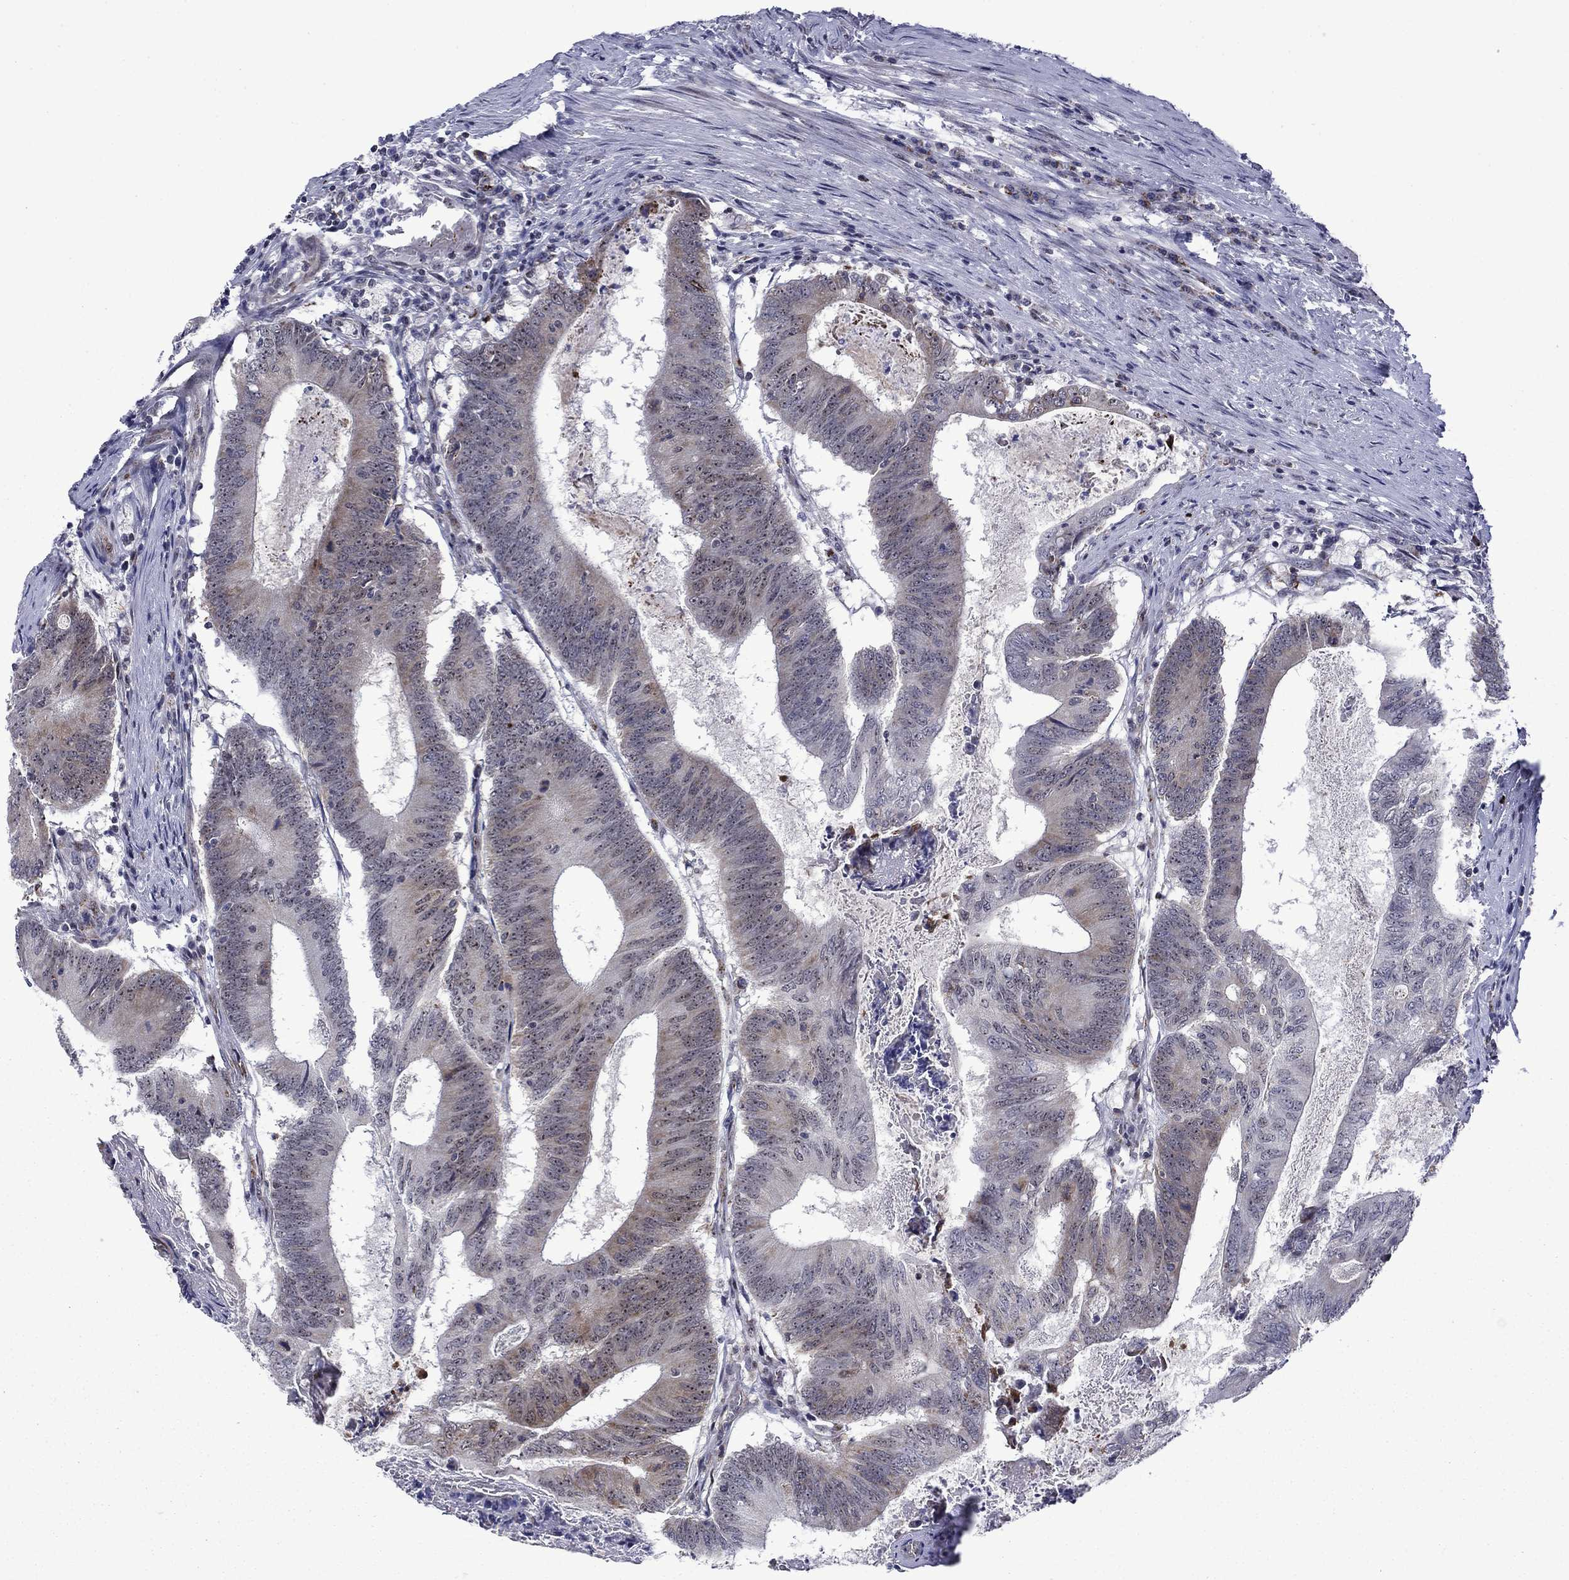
{"staining": {"intensity": "negative", "quantity": "none", "location": "none"}, "tissue": "colorectal cancer", "cell_type": "Tumor cells", "image_type": "cancer", "snomed": [{"axis": "morphology", "description": "Adenocarcinoma, NOS"}, {"axis": "topography", "description": "Colon"}], "caption": "DAB immunohistochemical staining of human colorectal adenocarcinoma shows no significant expression in tumor cells.", "gene": "SURF2", "patient": {"sex": "female", "age": 70}}